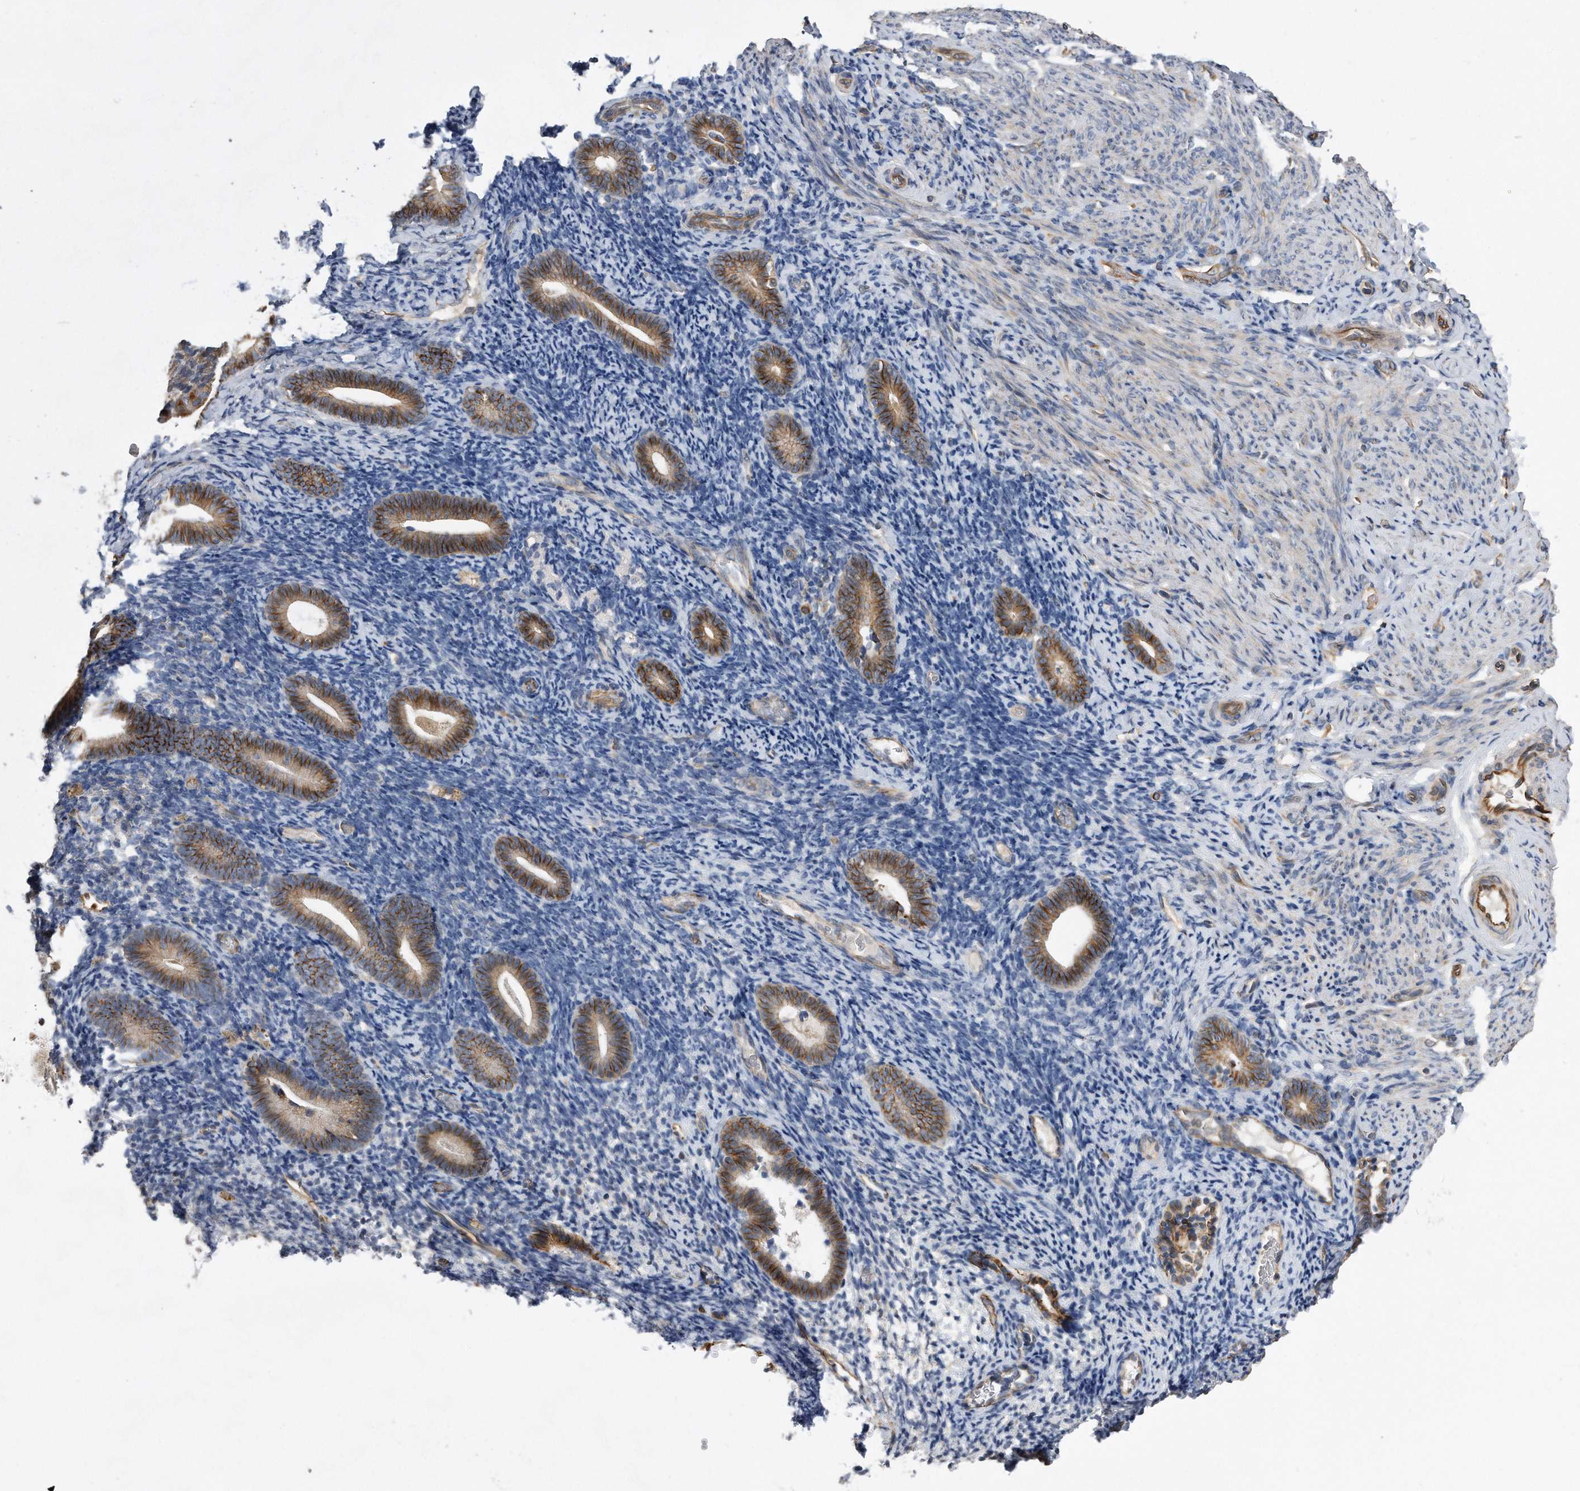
{"staining": {"intensity": "negative", "quantity": "none", "location": "none"}, "tissue": "endometrium", "cell_type": "Cells in endometrial stroma", "image_type": "normal", "snomed": [{"axis": "morphology", "description": "Normal tissue, NOS"}, {"axis": "topography", "description": "Endometrium"}], "caption": "DAB (3,3'-diaminobenzidine) immunohistochemical staining of unremarkable endometrium shows no significant expression in cells in endometrial stroma.", "gene": "GPC1", "patient": {"sex": "female", "age": 51}}